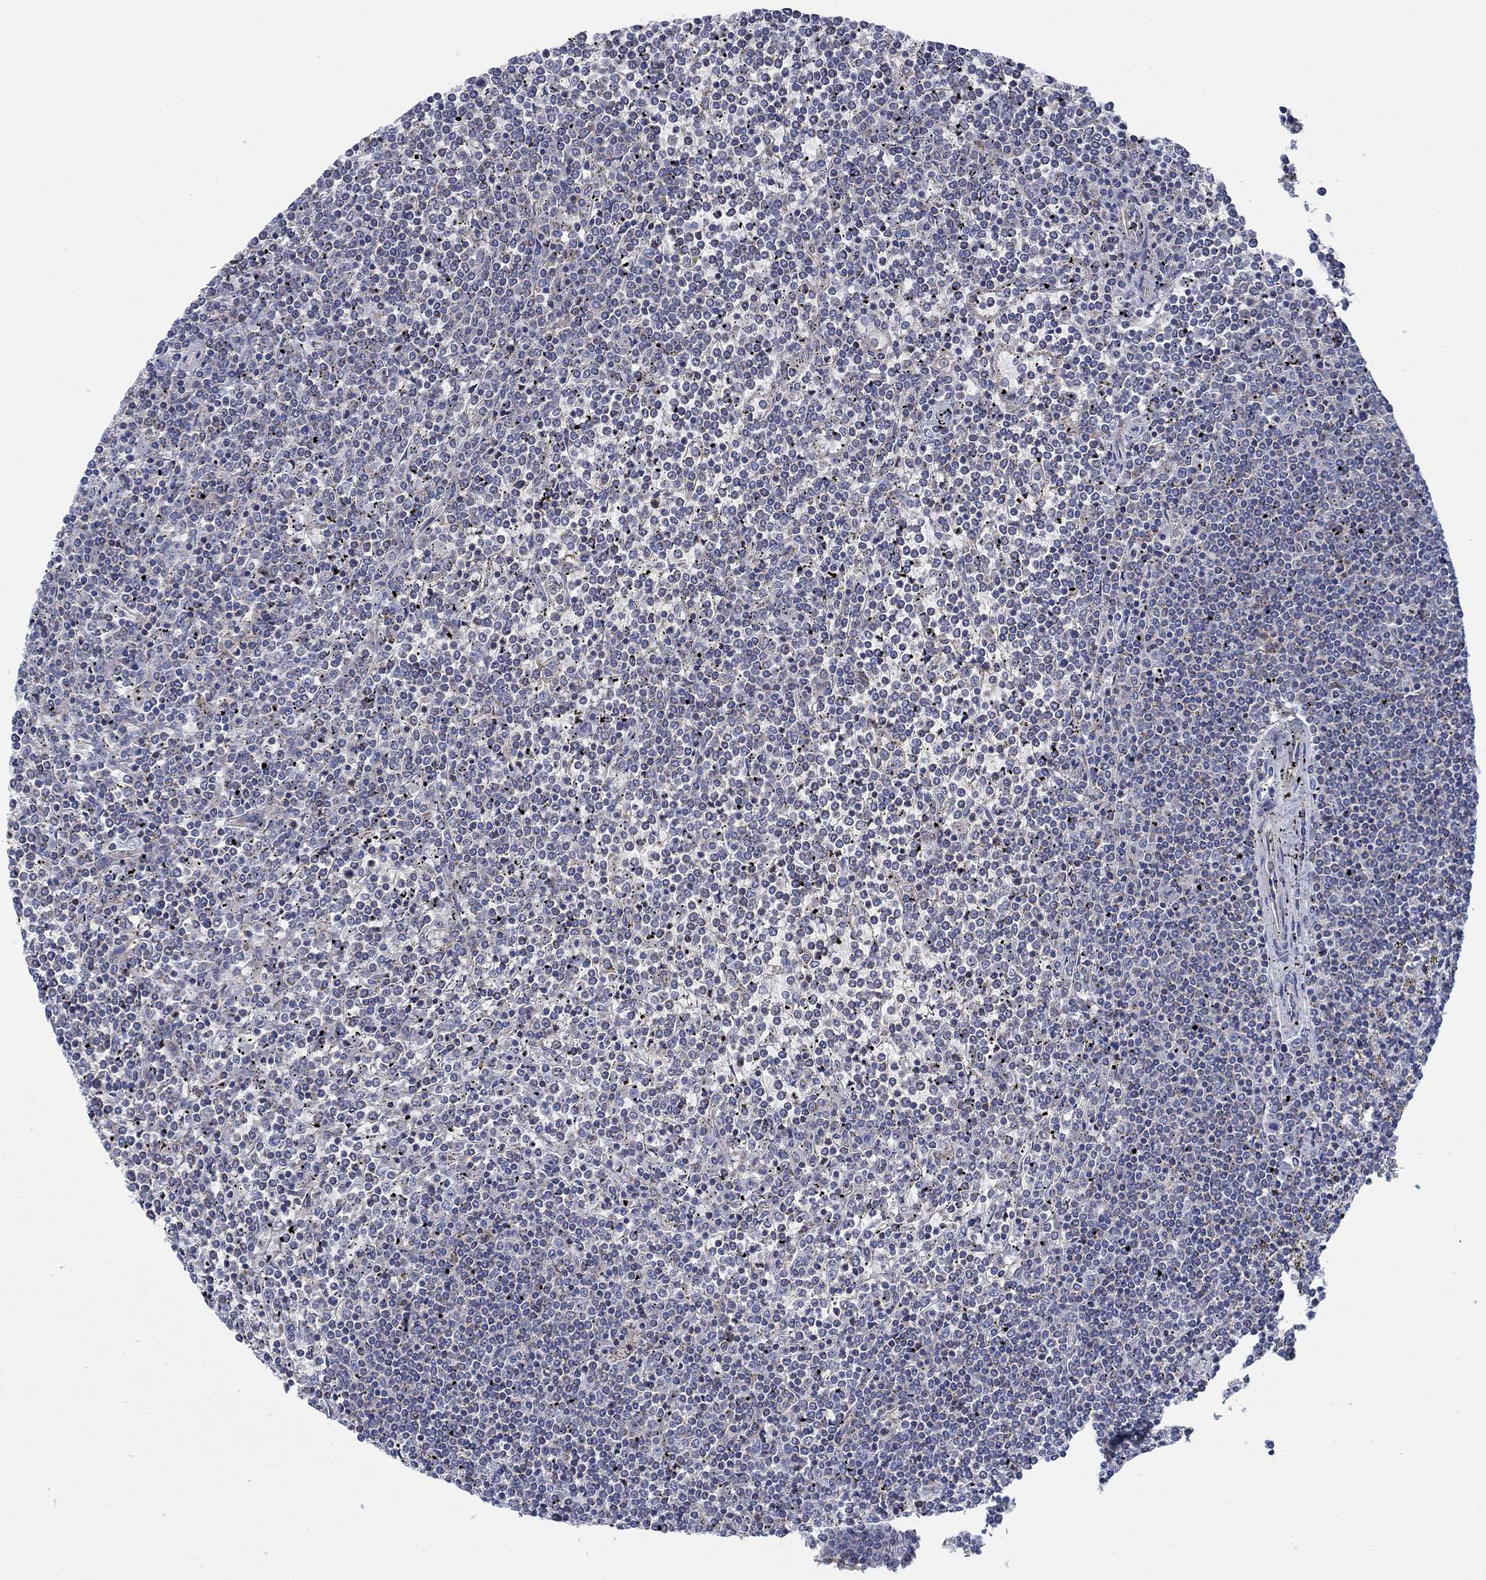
{"staining": {"intensity": "negative", "quantity": "none", "location": "none"}, "tissue": "lymphoma", "cell_type": "Tumor cells", "image_type": "cancer", "snomed": [{"axis": "morphology", "description": "Malignant lymphoma, non-Hodgkin's type, Low grade"}, {"axis": "topography", "description": "Spleen"}], "caption": "Immunohistochemical staining of lymphoma reveals no significant positivity in tumor cells.", "gene": "FMN1", "patient": {"sex": "female", "age": 19}}